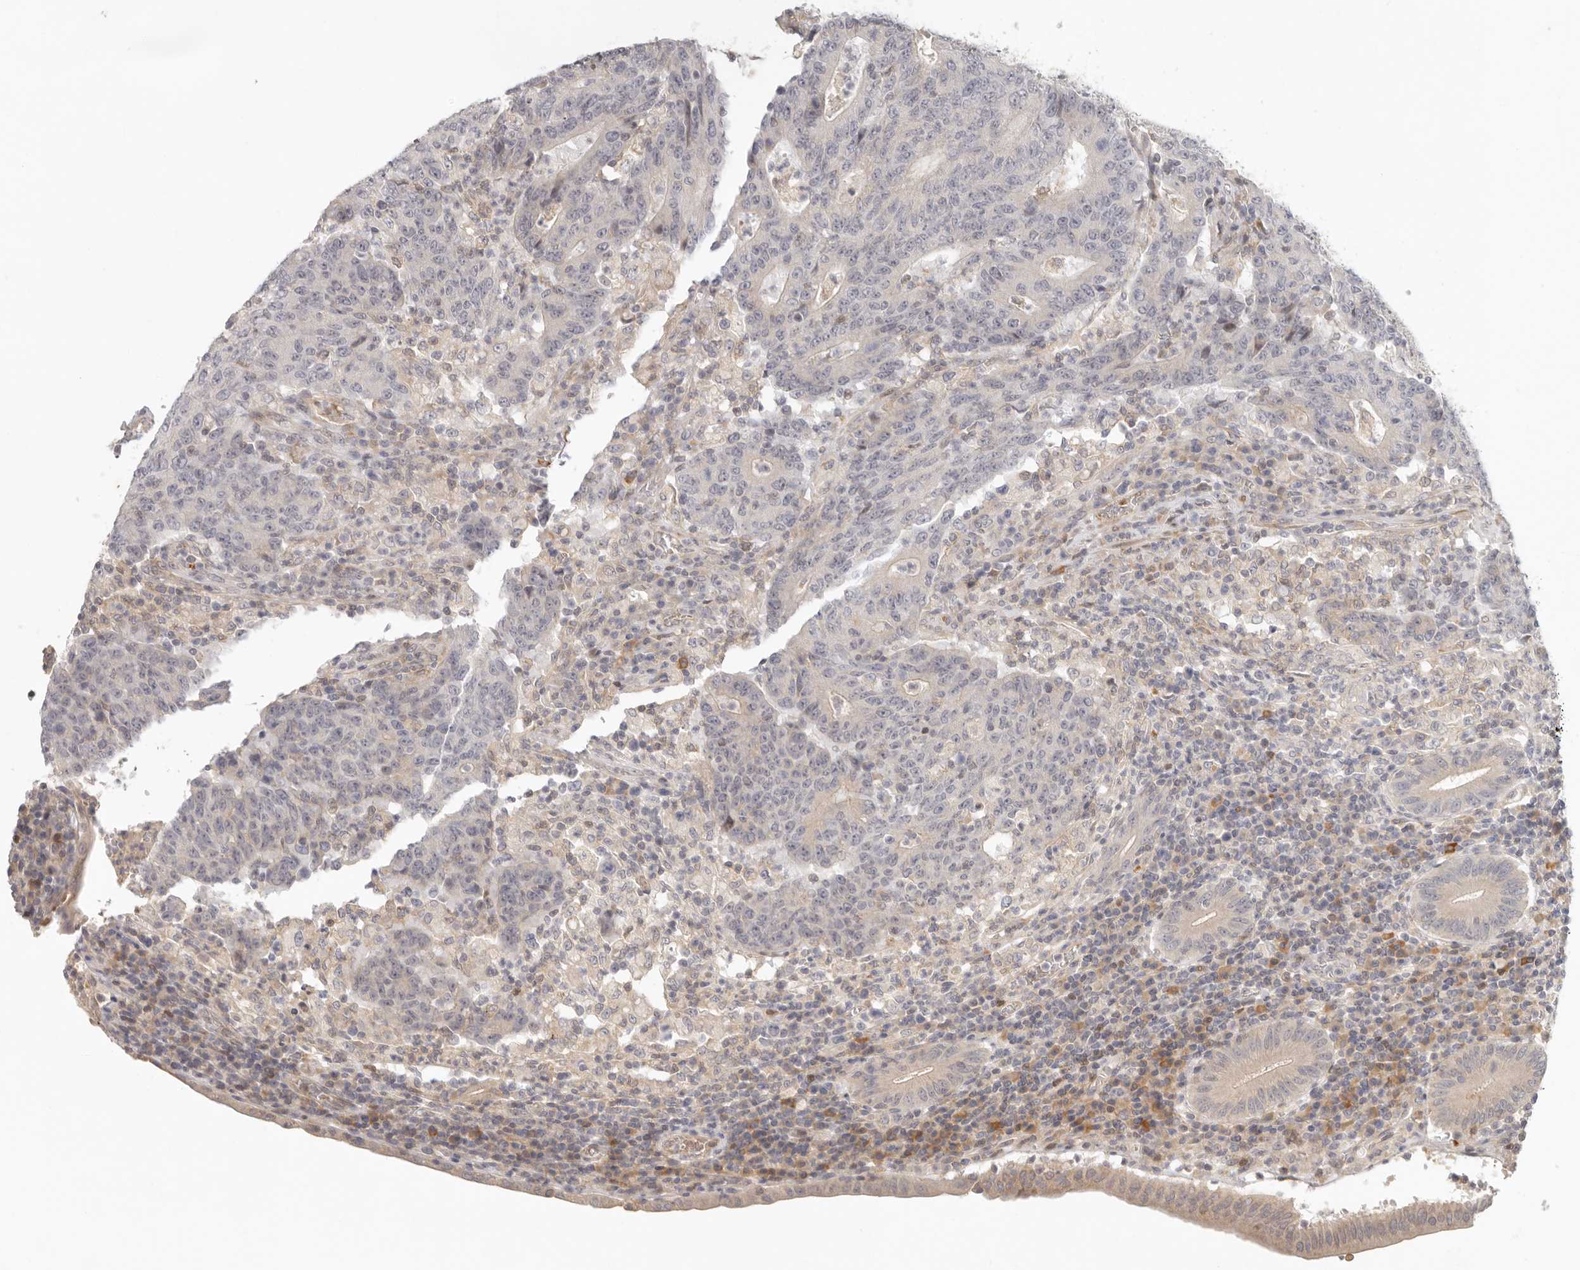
{"staining": {"intensity": "negative", "quantity": "none", "location": "none"}, "tissue": "colorectal cancer", "cell_type": "Tumor cells", "image_type": "cancer", "snomed": [{"axis": "morphology", "description": "Adenocarcinoma, NOS"}, {"axis": "topography", "description": "Colon"}], "caption": "Tumor cells are negative for brown protein staining in adenocarcinoma (colorectal).", "gene": "AHDC1", "patient": {"sex": "female", "age": 75}}